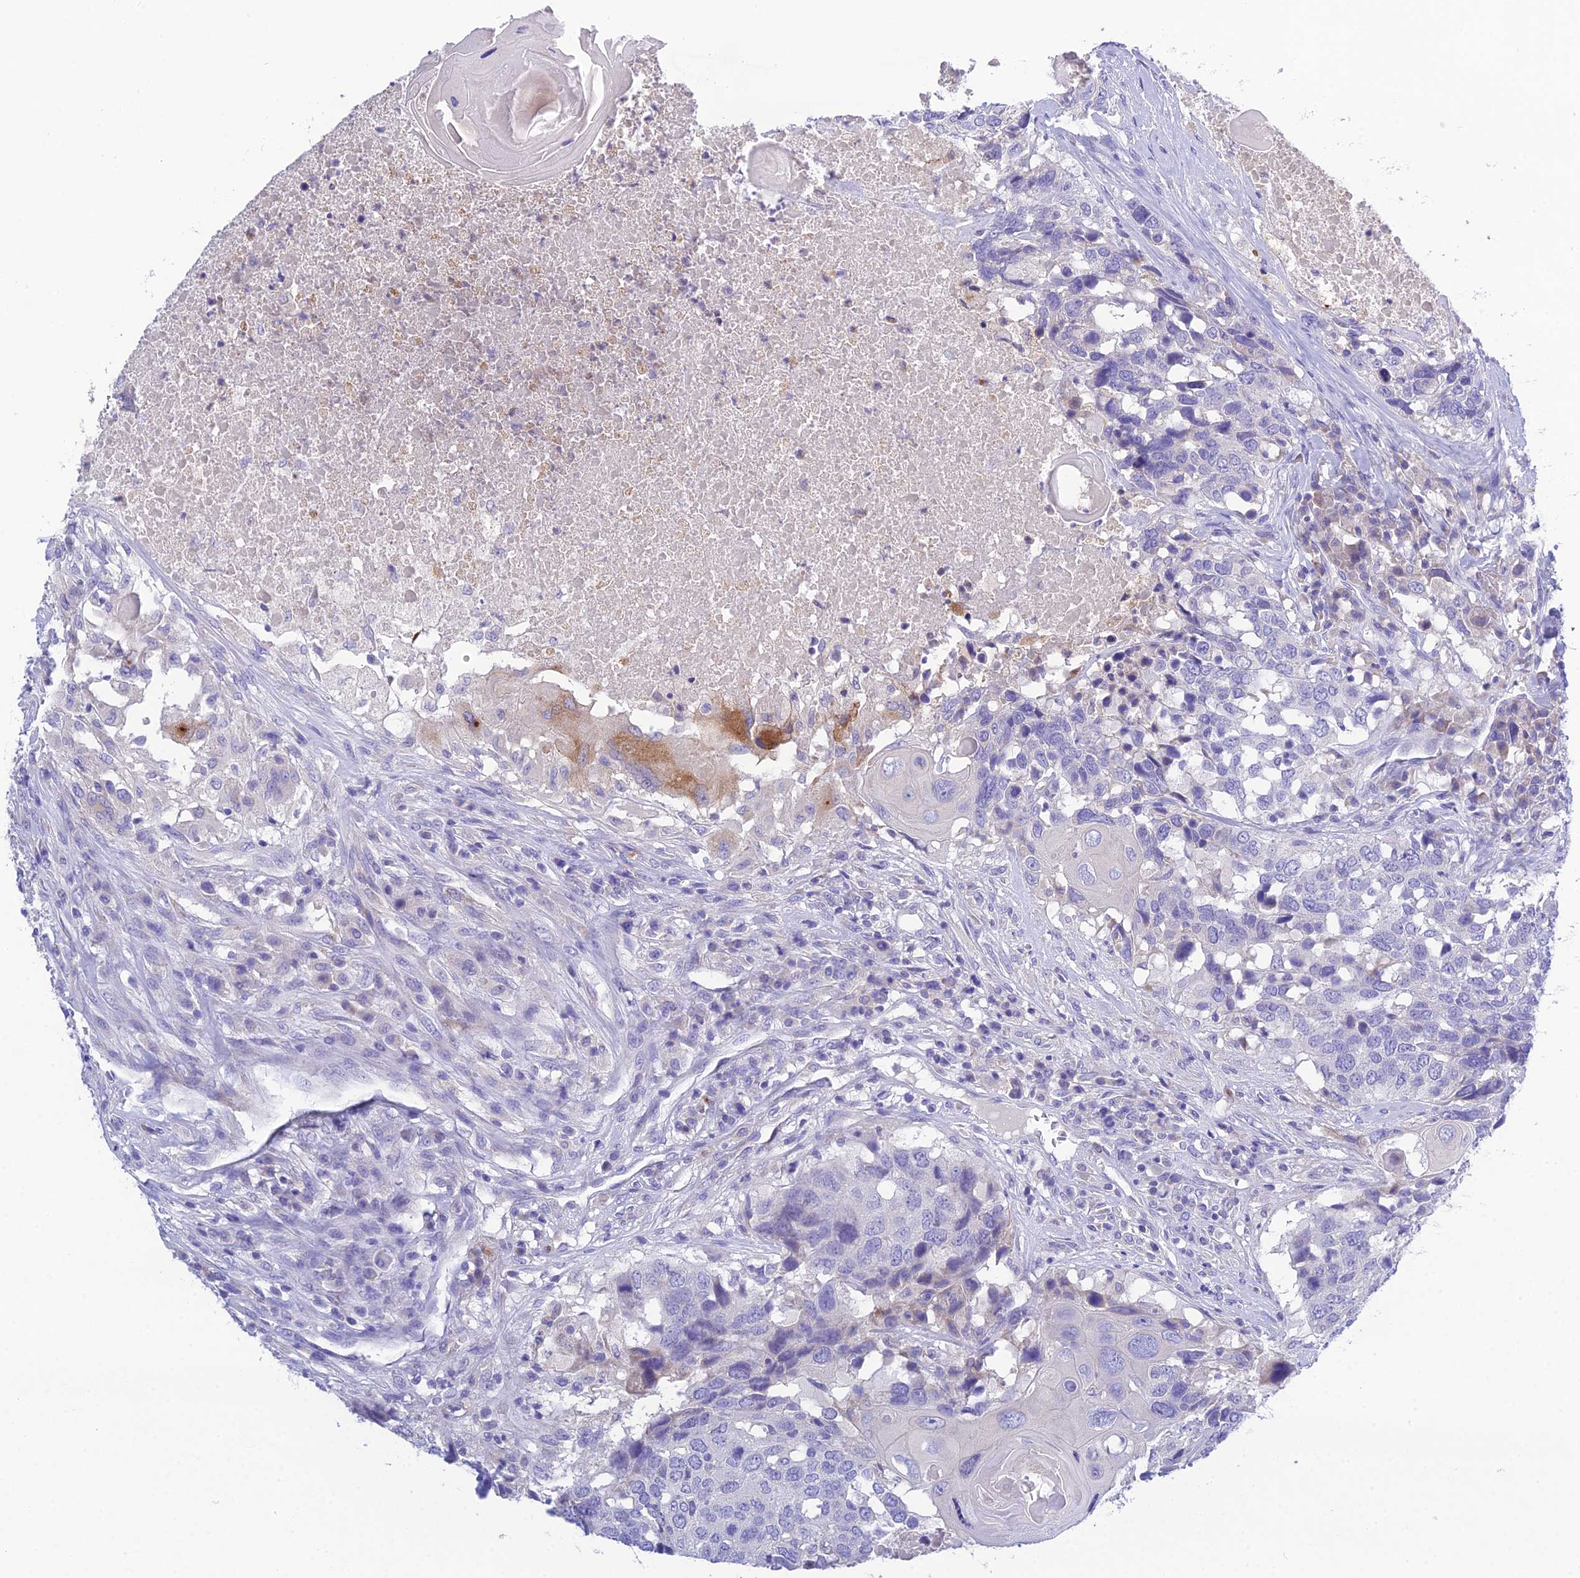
{"staining": {"intensity": "negative", "quantity": "none", "location": "none"}, "tissue": "head and neck cancer", "cell_type": "Tumor cells", "image_type": "cancer", "snomed": [{"axis": "morphology", "description": "Squamous cell carcinoma, NOS"}, {"axis": "topography", "description": "Head-Neck"}], "caption": "Photomicrograph shows no significant protein staining in tumor cells of head and neck squamous cell carcinoma.", "gene": "KIAA0408", "patient": {"sex": "male", "age": 66}}